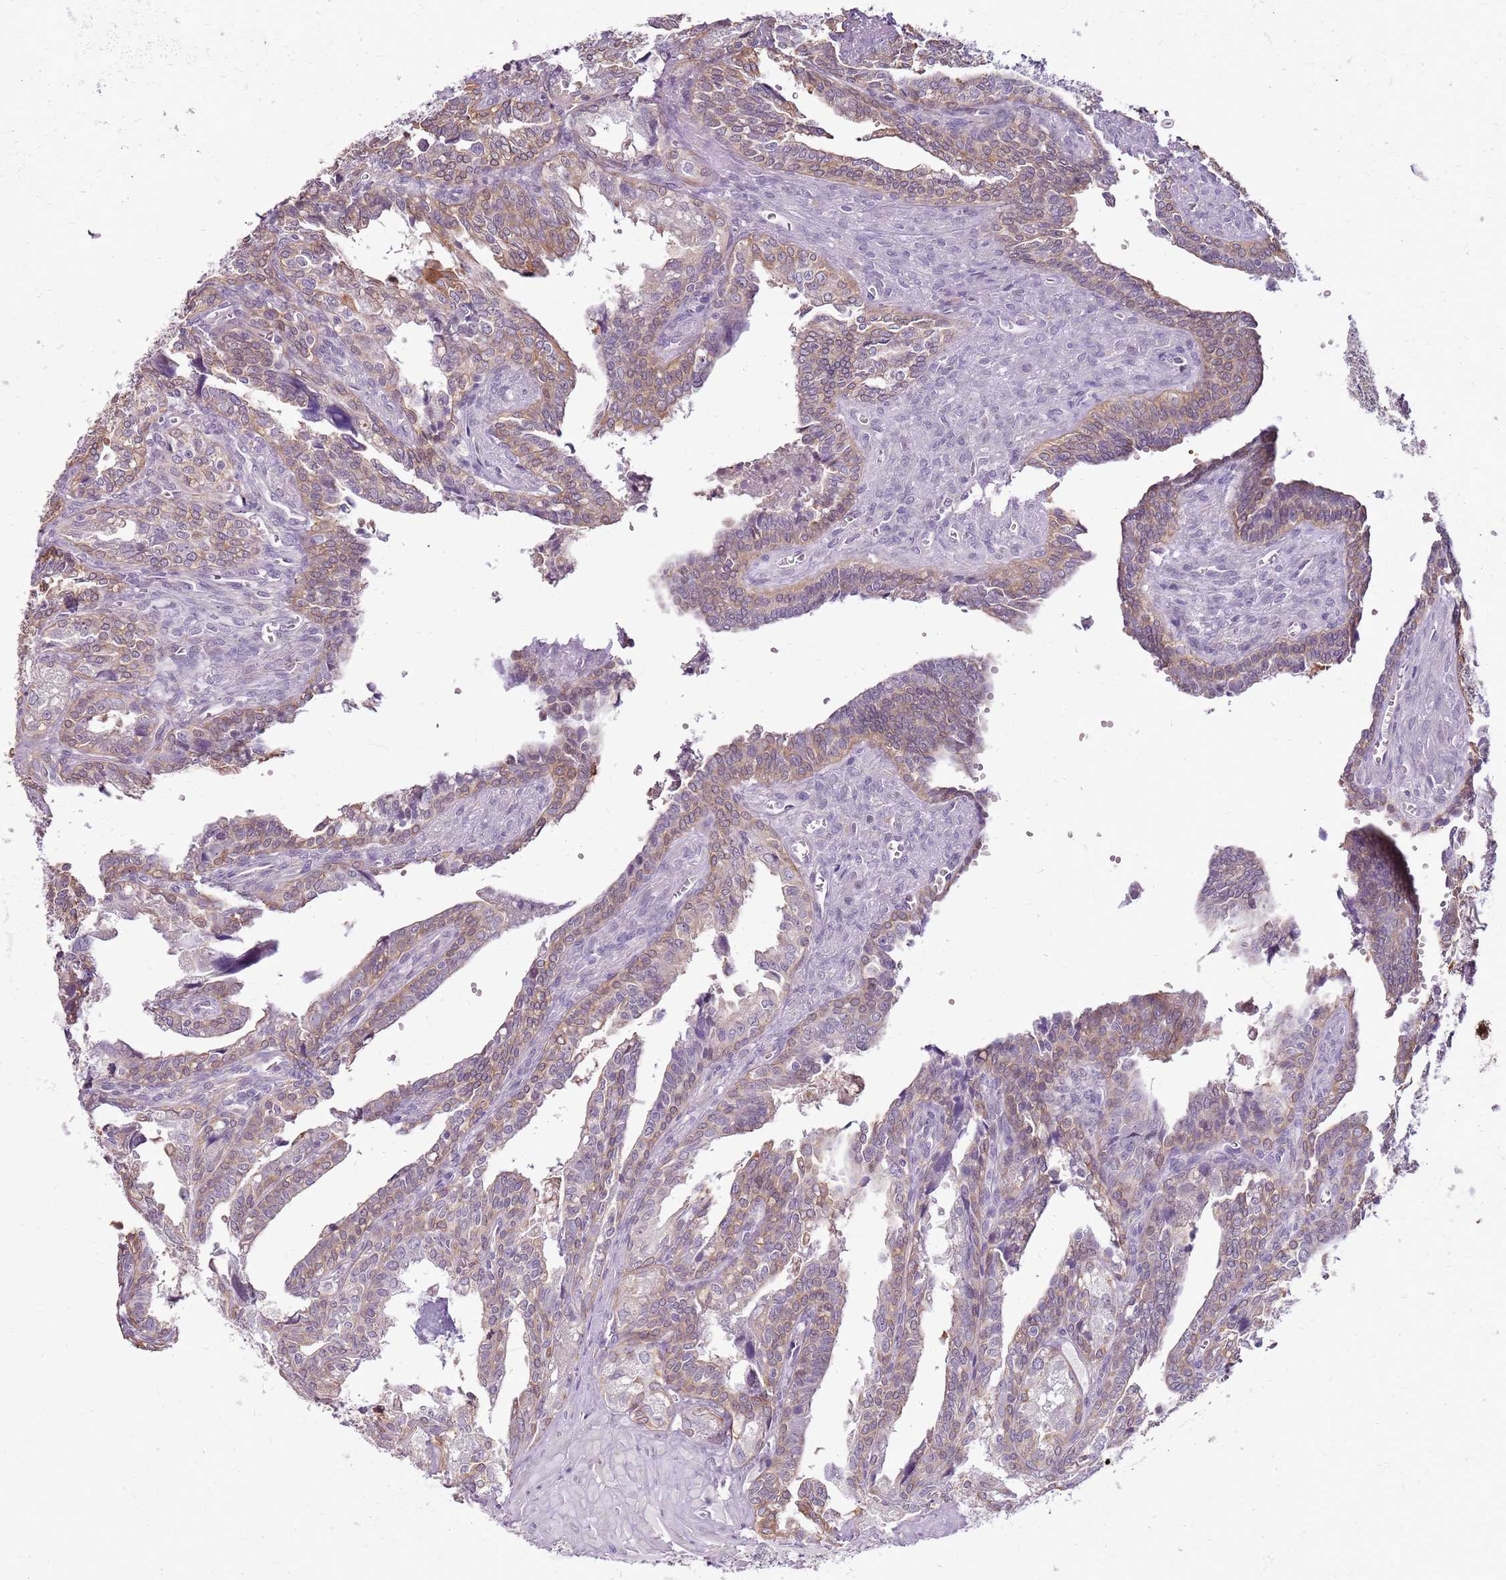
{"staining": {"intensity": "moderate", "quantity": "<25%", "location": "cytoplasmic/membranous"}, "tissue": "seminal vesicle", "cell_type": "Glandular cells", "image_type": "normal", "snomed": [{"axis": "morphology", "description": "Normal tissue, NOS"}, {"axis": "topography", "description": "Seminal veicle"}], "caption": "Immunohistochemistry image of unremarkable seminal vesicle: human seminal vesicle stained using immunohistochemistry reveals low levels of moderate protein expression localized specifically in the cytoplasmic/membranous of glandular cells, appearing as a cytoplasmic/membranous brown color.", "gene": "UGGT2", "patient": {"sex": "male", "age": 67}}